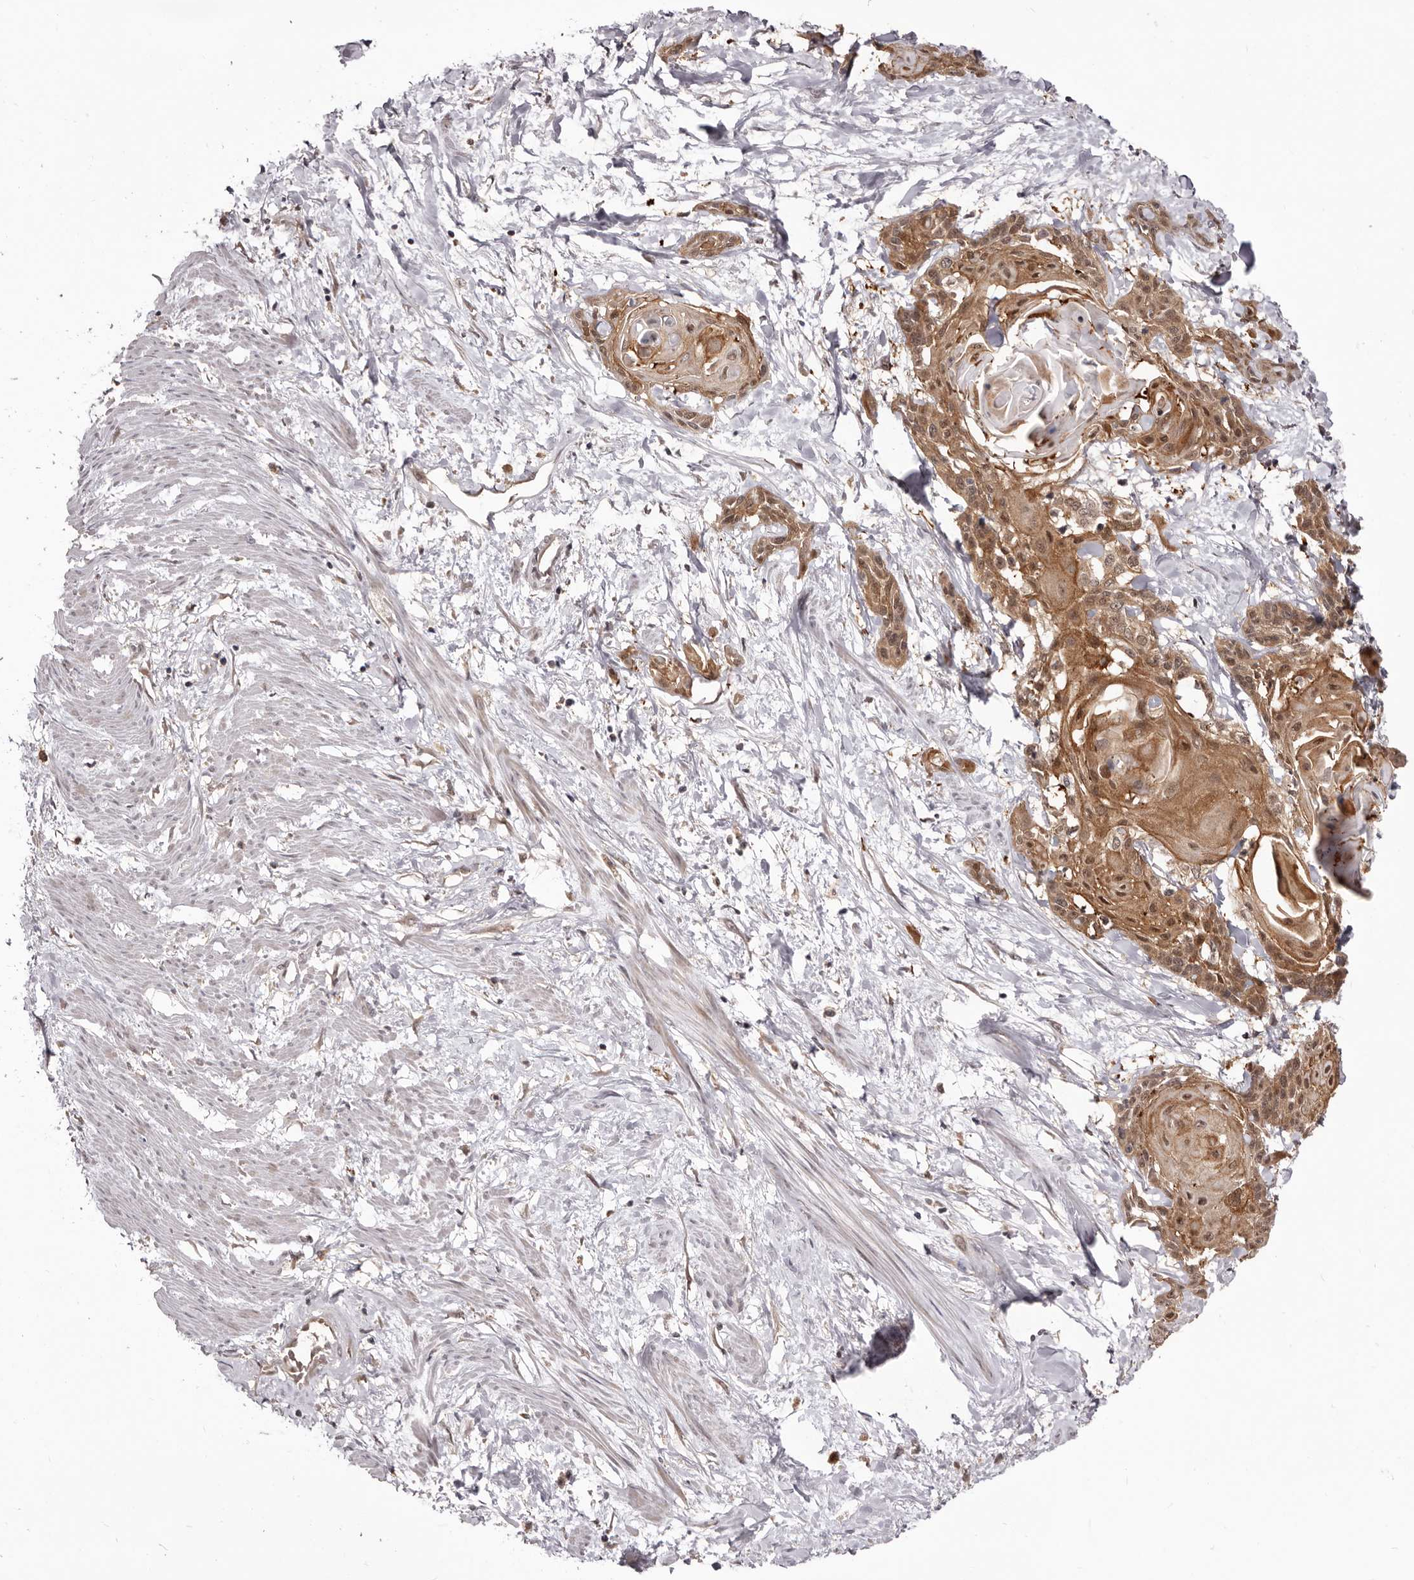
{"staining": {"intensity": "moderate", "quantity": ">75%", "location": "cytoplasmic/membranous,nuclear"}, "tissue": "cervical cancer", "cell_type": "Tumor cells", "image_type": "cancer", "snomed": [{"axis": "morphology", "description": "Squamous cell carcinoma, NOS"}, {"axis": "topography", "description": "Cervix"}], "caption": "About >75% of tumor cells in human cervical squamous cell carcinoma show moderate cytoplasmic/membranous and nuclear protein staining as visualized by brown immunohistochemical staining.", "gene": "MDP1", "patient": {"sex": "female", "age": 57}}